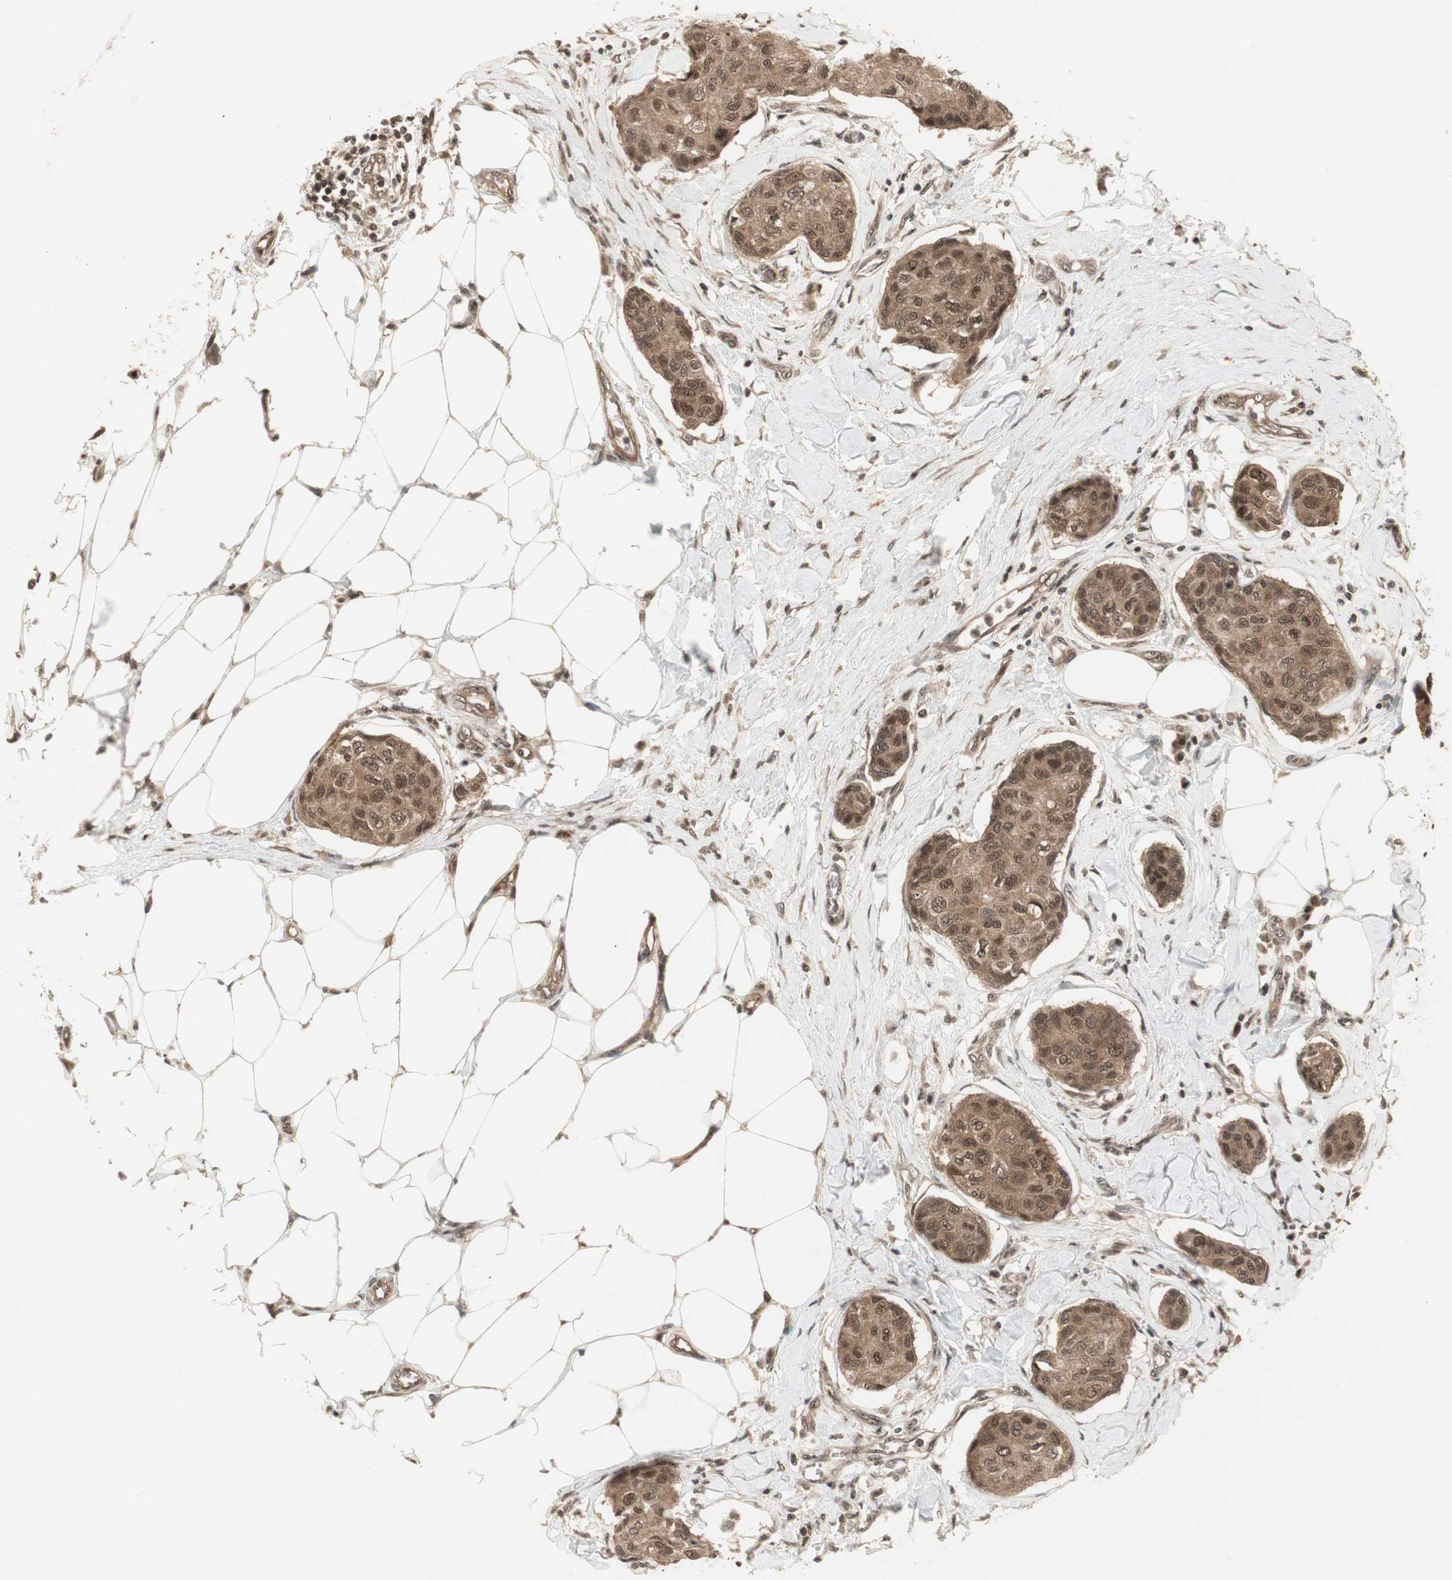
{"staining": {"intensity": "strong", "quantity": ">75%", "location": "cytoplasmic/membranous,nuclear"}, "tissue": "breast cancer", "cell_type": "Tumor cells", "image_type": "cancer", "snomed": [{"axis": "morphology", "description": "Duct carcinoma"}, {"axis": "topography", "description": "Breast"}], "caption": "Human breast infiltrating ductal carcinoma stained for a protein (brown) shows strong cytoplasmic/membranous and nuclear positive positivity in approximately >75% of tumor cells.", "gene": "CSNK2B", "patient": {"sex": "female", "age": 80}}